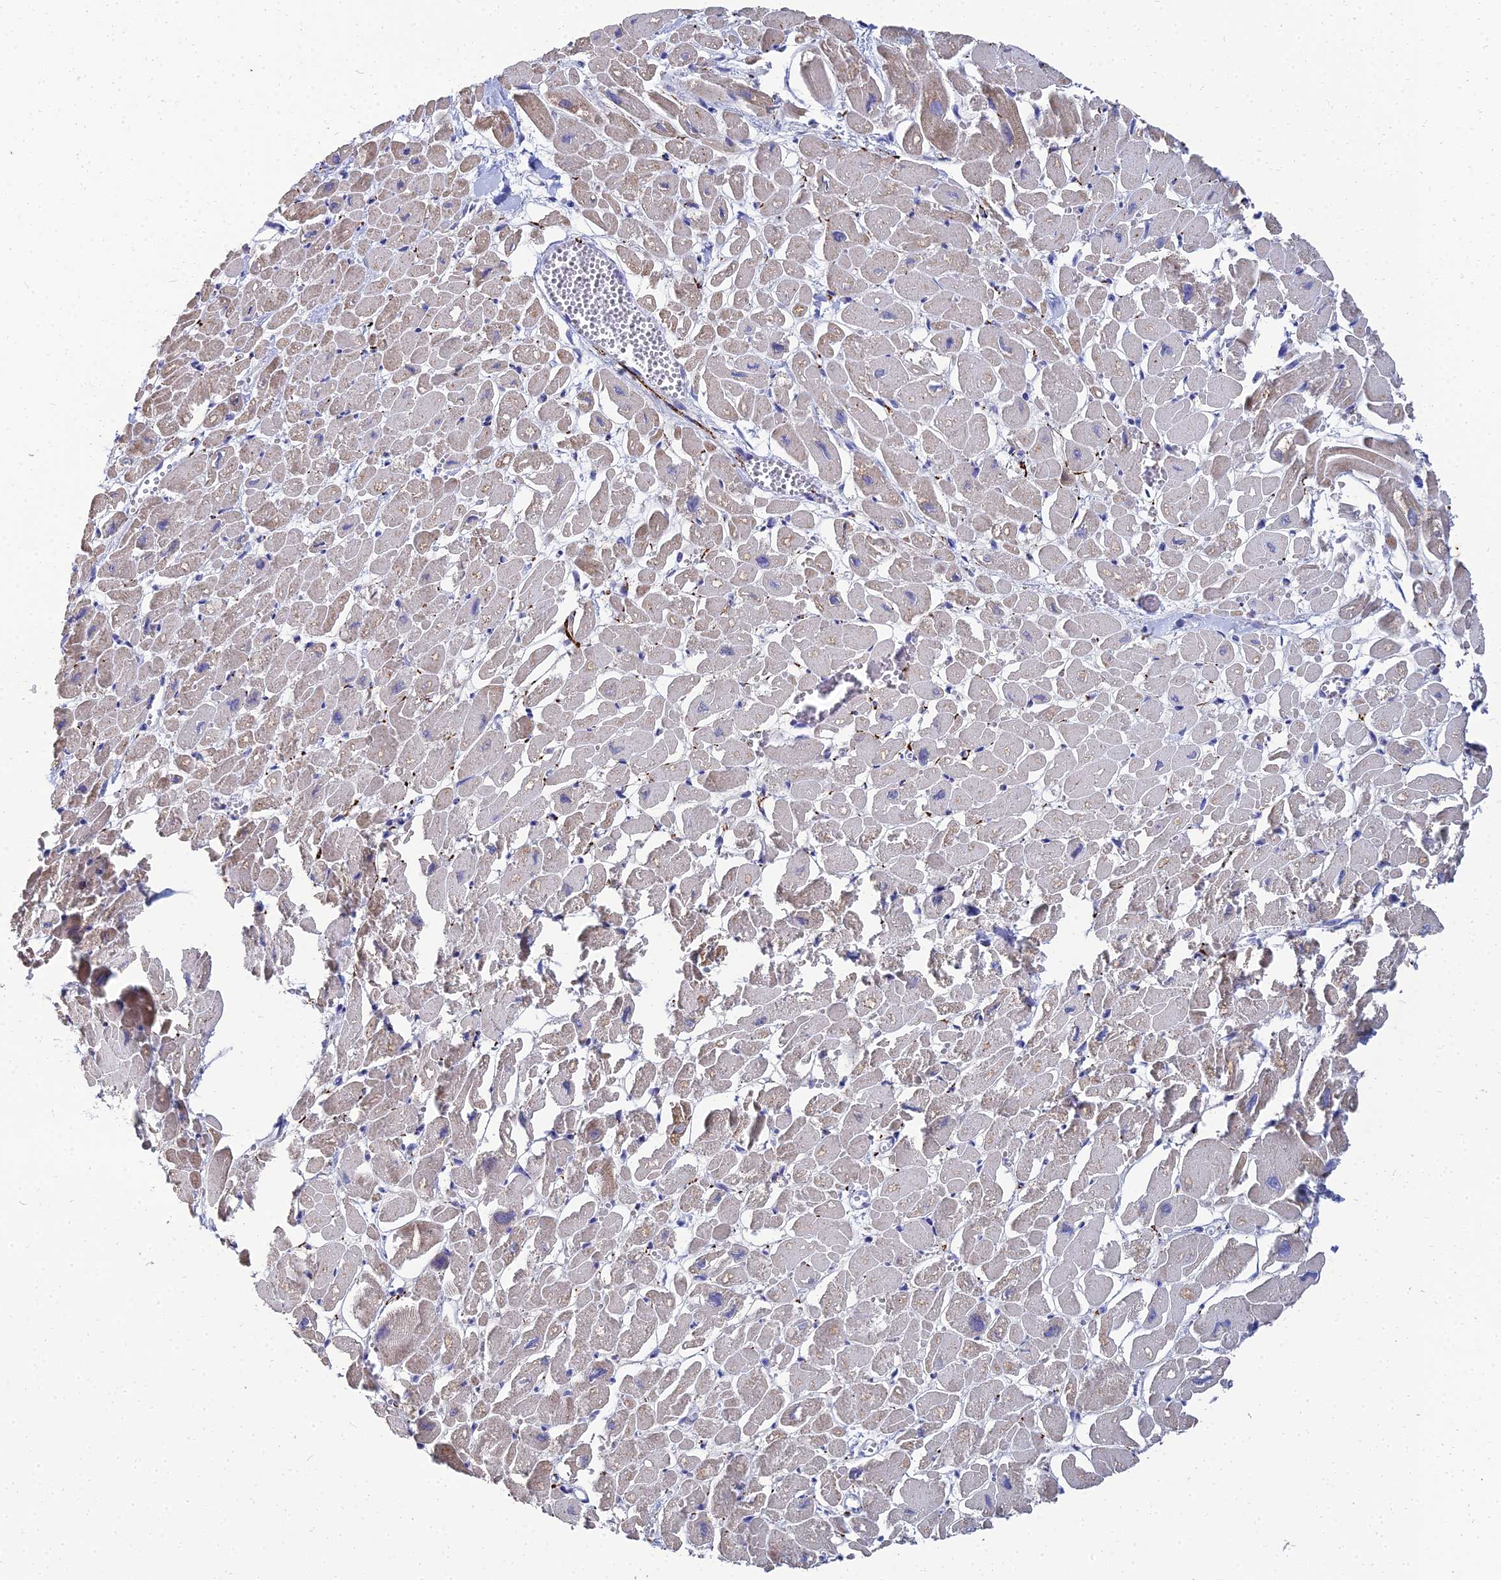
{"staining": {"intensity": "weak", "quantity": "25%-75%", "location": "cytoplasmic/membranous"}, "tissue": "heart muscle", "cell_type": "Cardiomyocytes", "image_type": "normal", "snomed": [{"axis": "morphology", "description": "Normal tissue, NOS"}, {"axis": "topography", "description": "Heart"}], "caption": "Immunohistochemical staining of normal heart muscle reveals 25%-75% levels of weak cytoplasmic/membranous protein positivity in approximately 25%-75% of cardiomyocytes.", "gene": "NPY", "patient": {"sex": "male", "age": 54}}